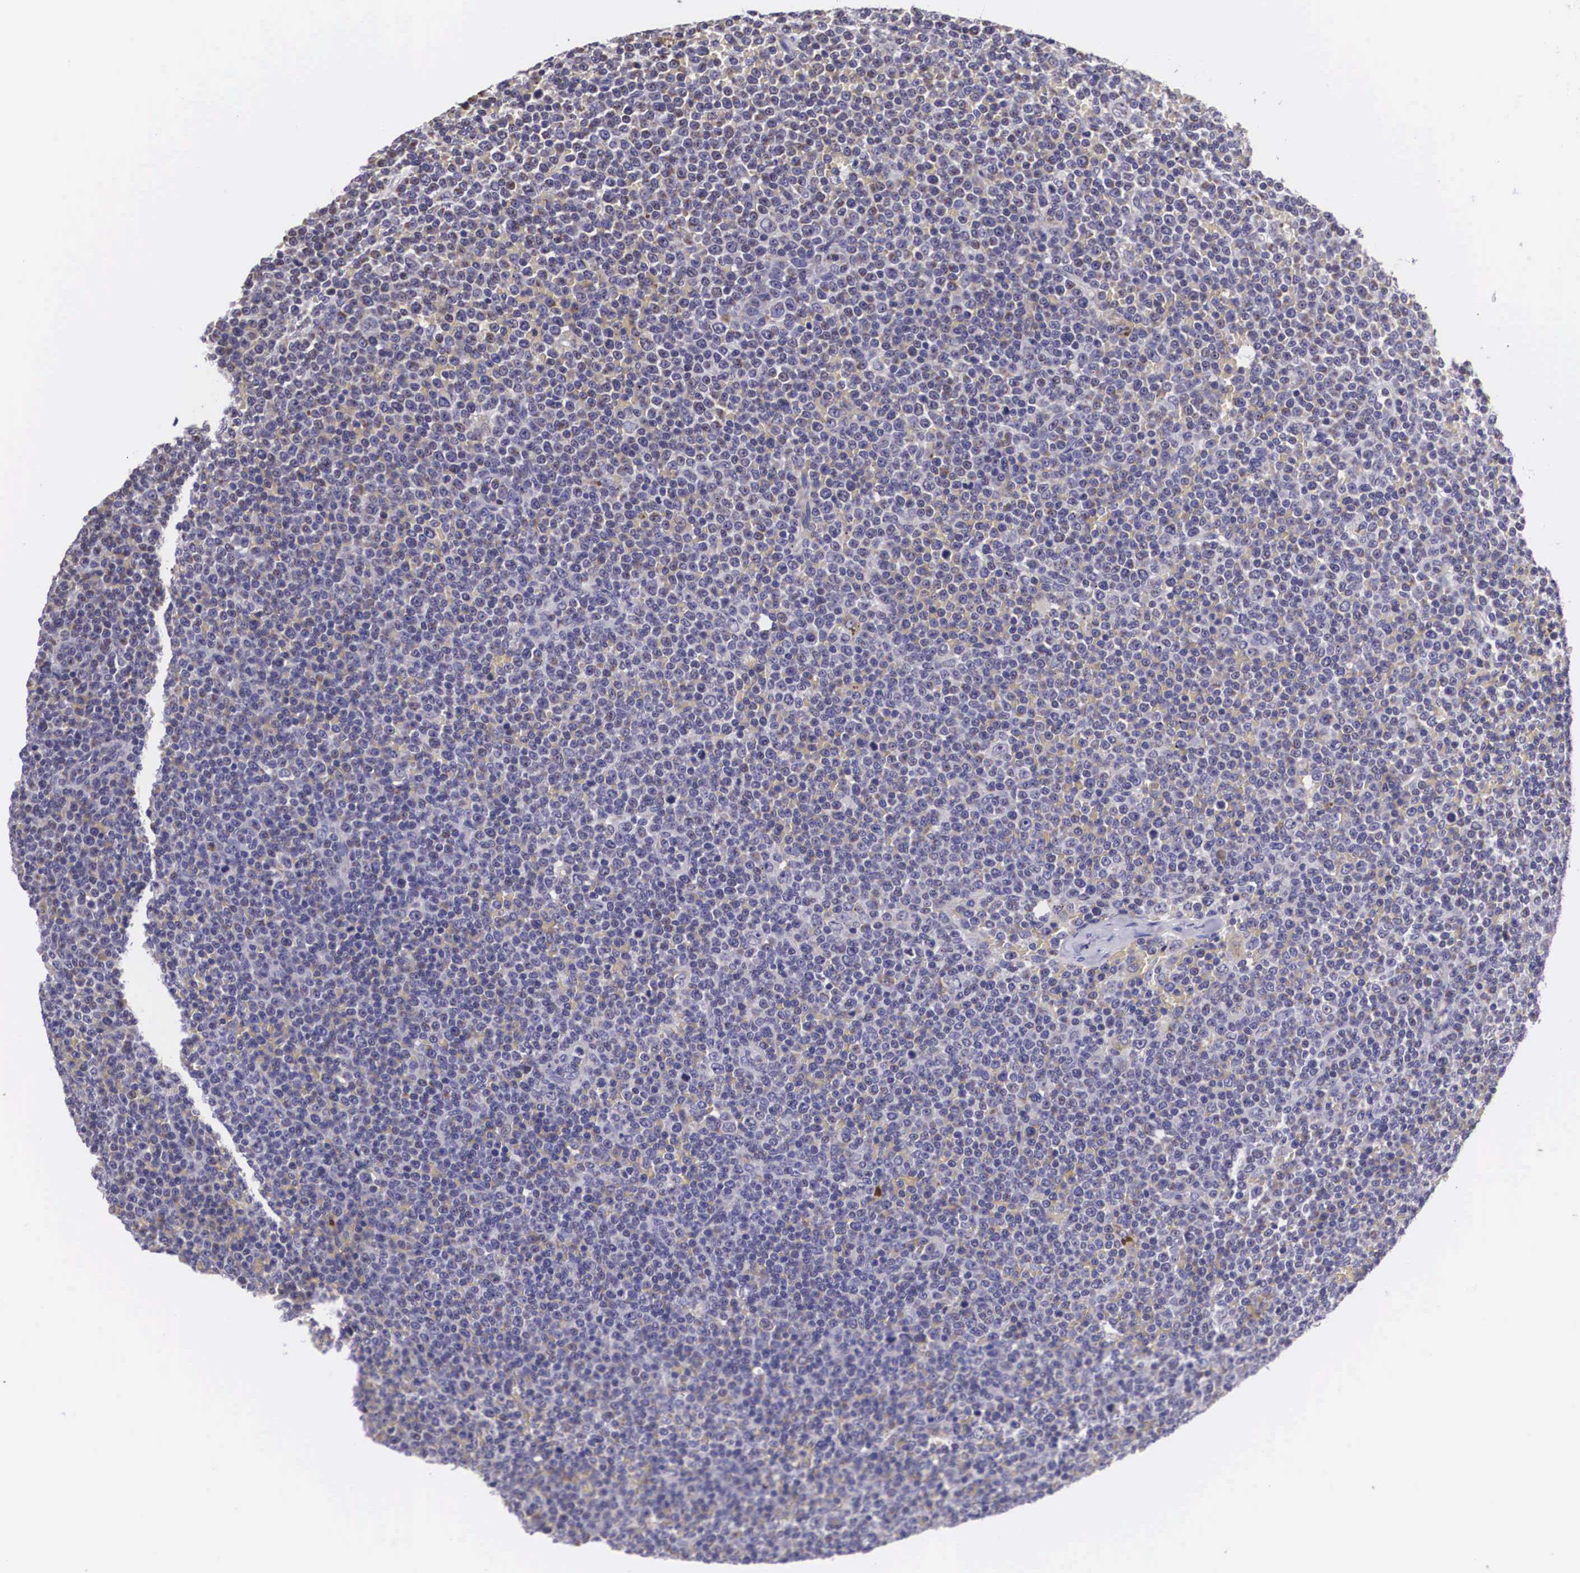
{"staining": {"intensity": "negative", "quantity": "none", "location": "none"}, "tissue": "lymphoma", "cell_type": "Tumor cells", "image_type": "cancer", "snomed": [{"axis": "morphology", "description": "Malignant lymphoma, non-Hodgkin's type, Low grade"}, {"axis": "topography", "description": "Lymph node"}], "caption": "DAB (3,3'-diaminobenzidine) immunohistochemical staining of lymphoma demonstrates no significant staining in tumor cells.", "gene": "ARG2", "patient": {"sex": "male", "age": 50}}